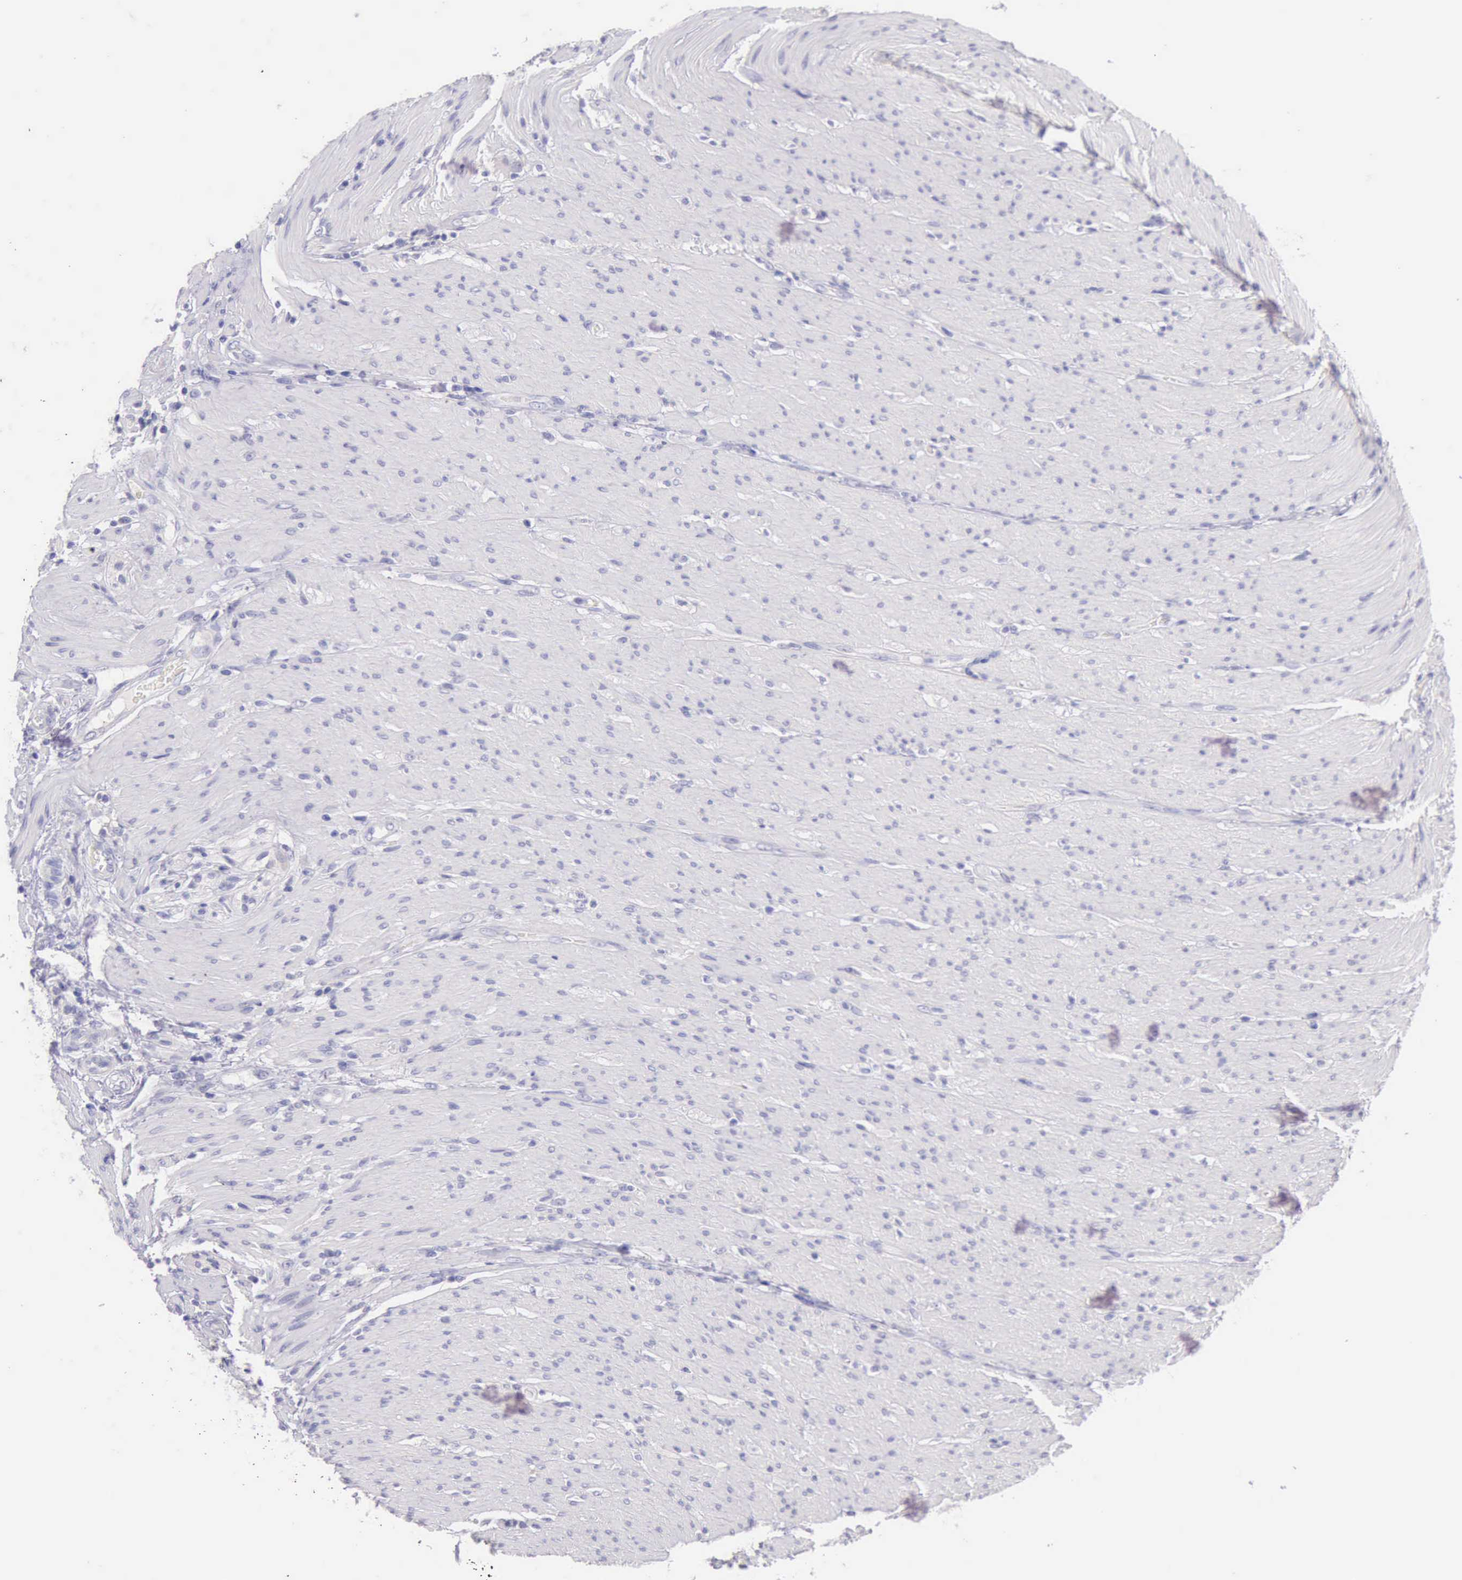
{"staining": {"intensity": "negative", "quantity": "none", "location": "none"}, "tissue": "colorectal cancer", "cell_type": "Tumor cells", "image_type": "cancer", "snomed": [{"axis": "morphology", "description": "Adenocarcinoma, NOS"}, {"axis": "topography", "description": "Colon"}], "caption": "High power microscopy image of an IHC micrograph of colorectal cancer, revealing no significant expression in tumor cells. (DAB immunohistochemistry (IHC) with hematoxylin counter stain).", "gene": "LRFN5", "patient": {"sex": "female", "age": 46}}